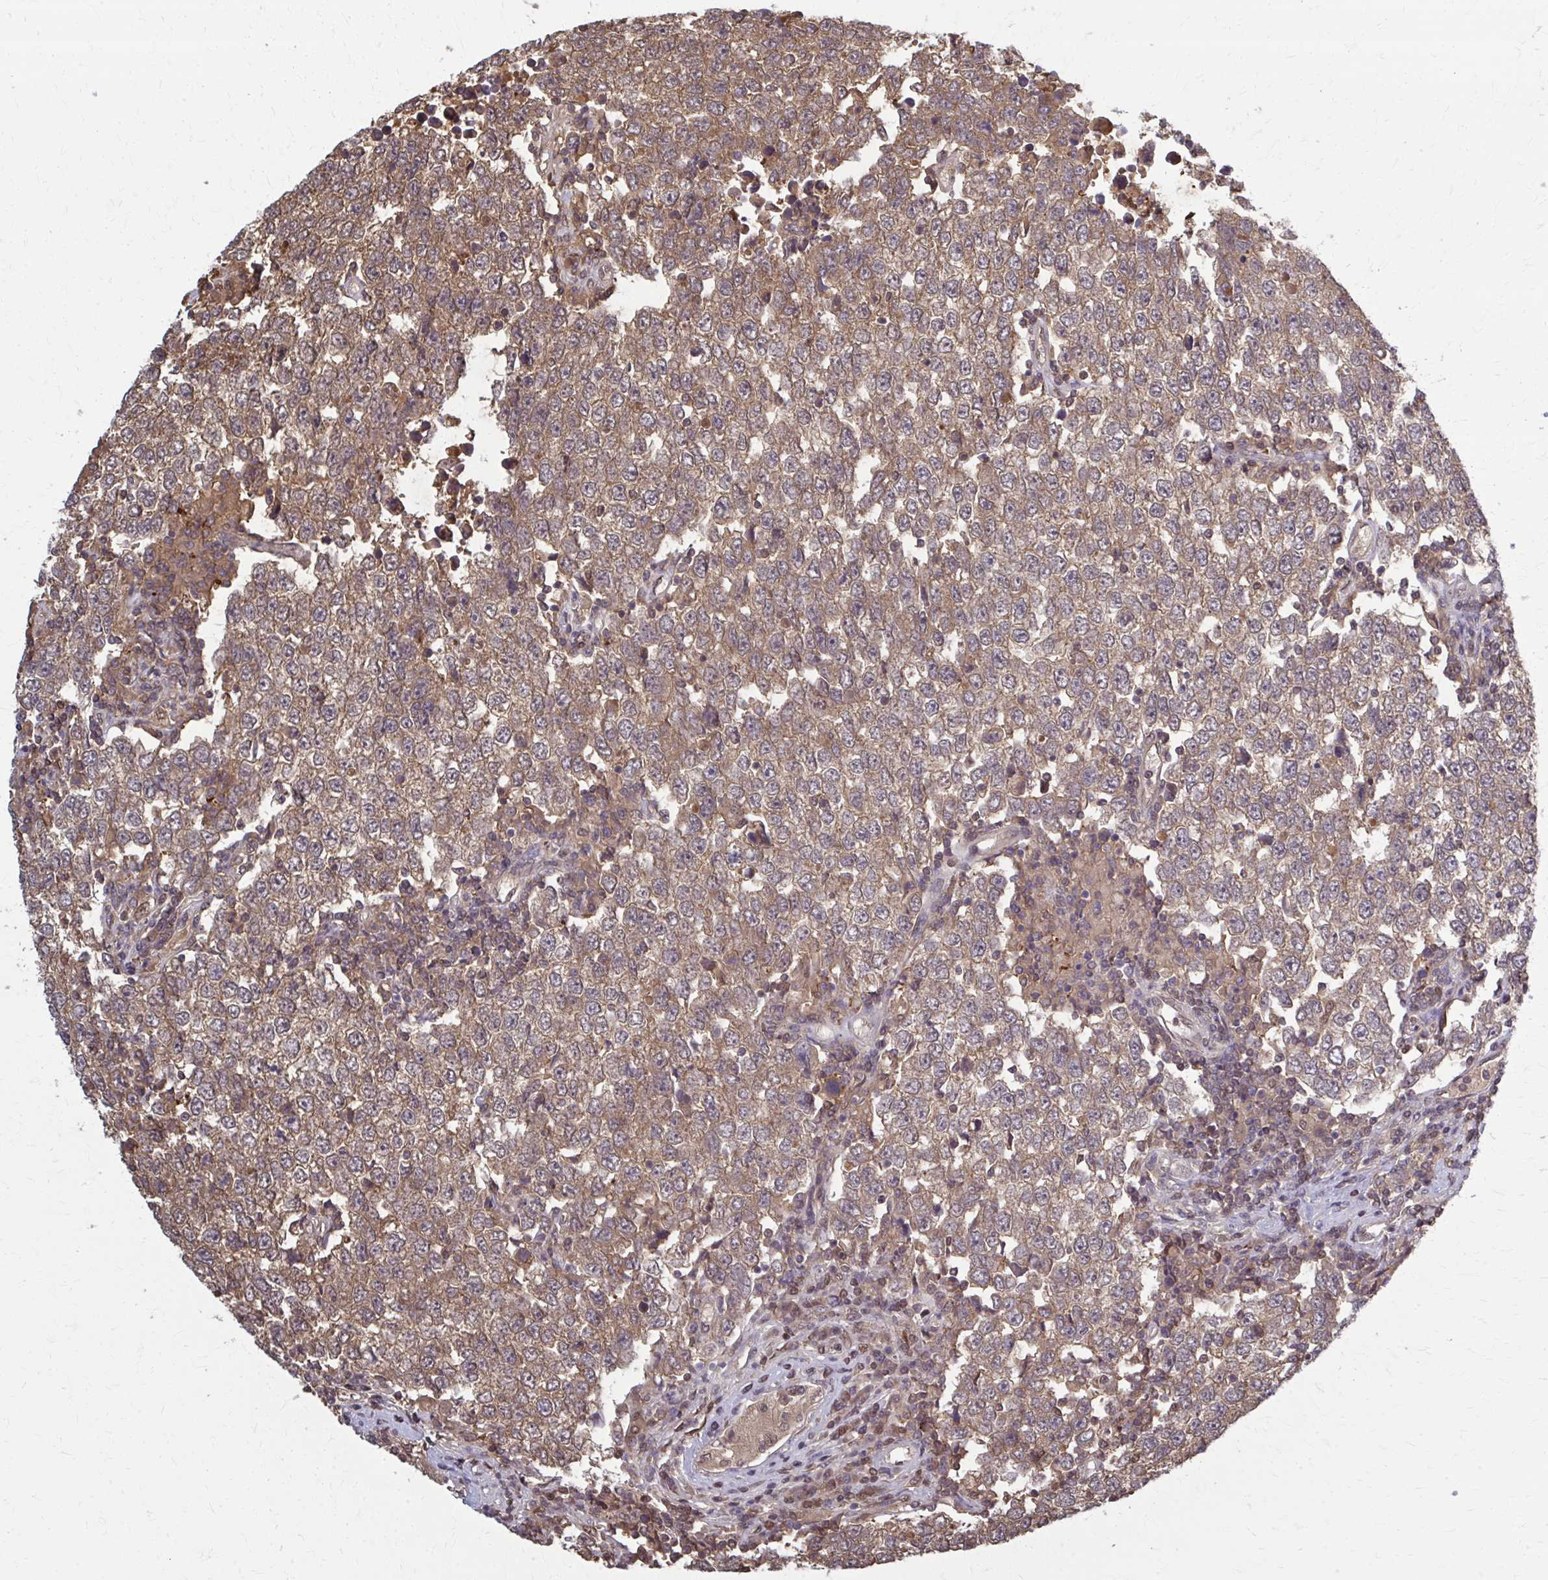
{"staining": {"intensity": "moderate", "quantity": ">75%", "location": "cytoplasmic/membranous"}, "tissue": "testis cancer", "cell_type": "Tumor cells", "image_type": "cancer", "snomed": [{"axis": "morphology", "description": "Seminoma, NOS"}, {"axis": "morphology", "description": "Carcinoma, Embryonal, NOS"}, {"axis": "topography", "description": "Testis"}], "caption": "Tumor cells reveal medium levels of moderate cytoplasmic/membranous positivity in approximately >75% of cells in human testis cancer.", "gene": "MDH1", "patient": {"sex": "male", "age": 28}}